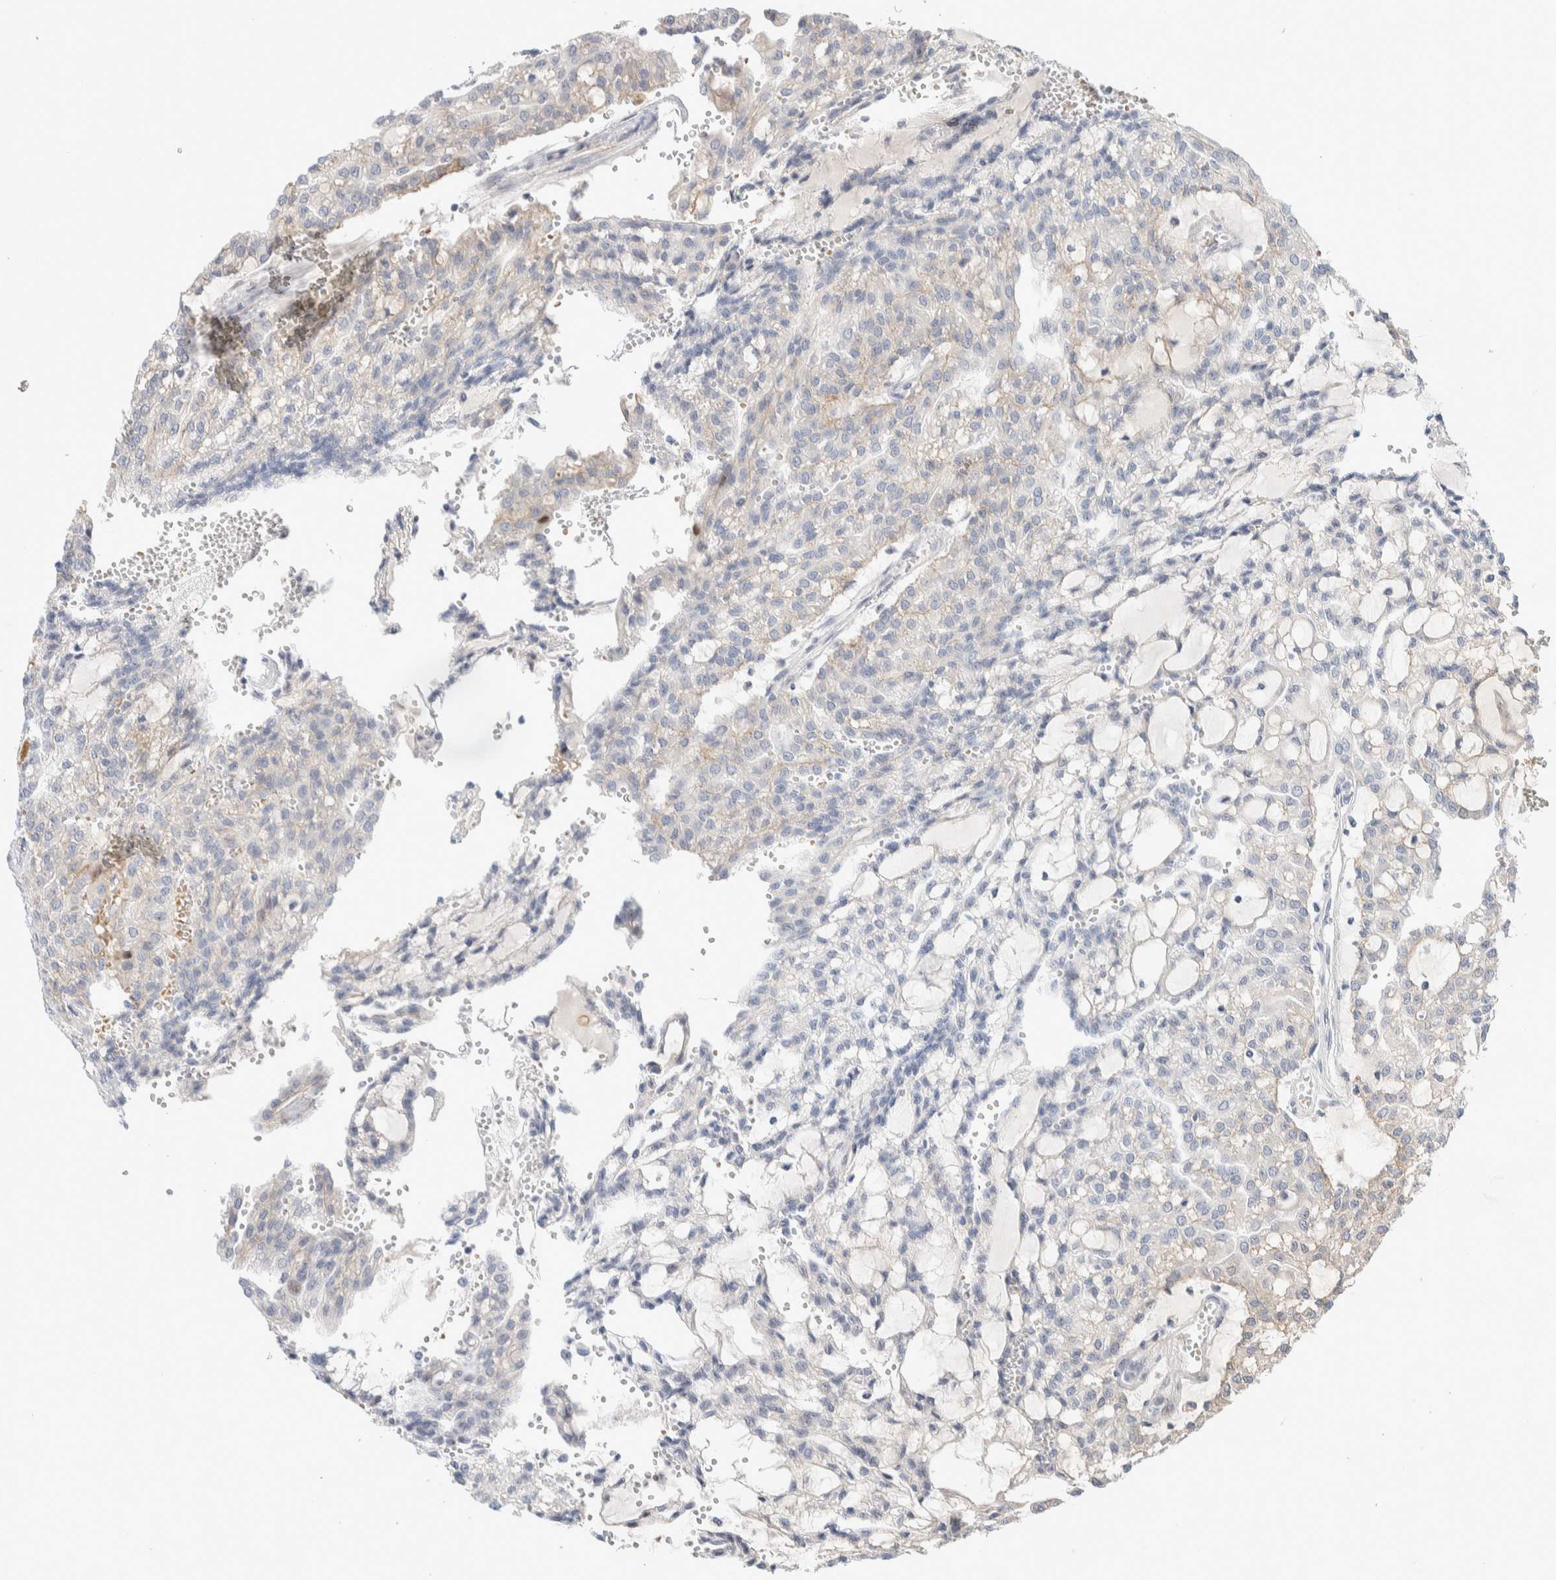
{"staining": {"intensity": "weak", "quantity": "<25%", "location": "cytoplasmic/membranous"}, "tissue": "renal cancer", "cell_type": "Tumor cells", "image_type": "cancer", "snomed": [{"axis": "morphology", "description": "Adenocarcinoma, NOS"}, {"axis": "topography", "description": "Kidney"}], "caption": "Immunohistochemistry (IHC) micrograph of renal cancer stained for a protein (brown), which shows no staining in tumor cells.", "gene": "CASK", "patient": {"sex": "male", "age": 63}}